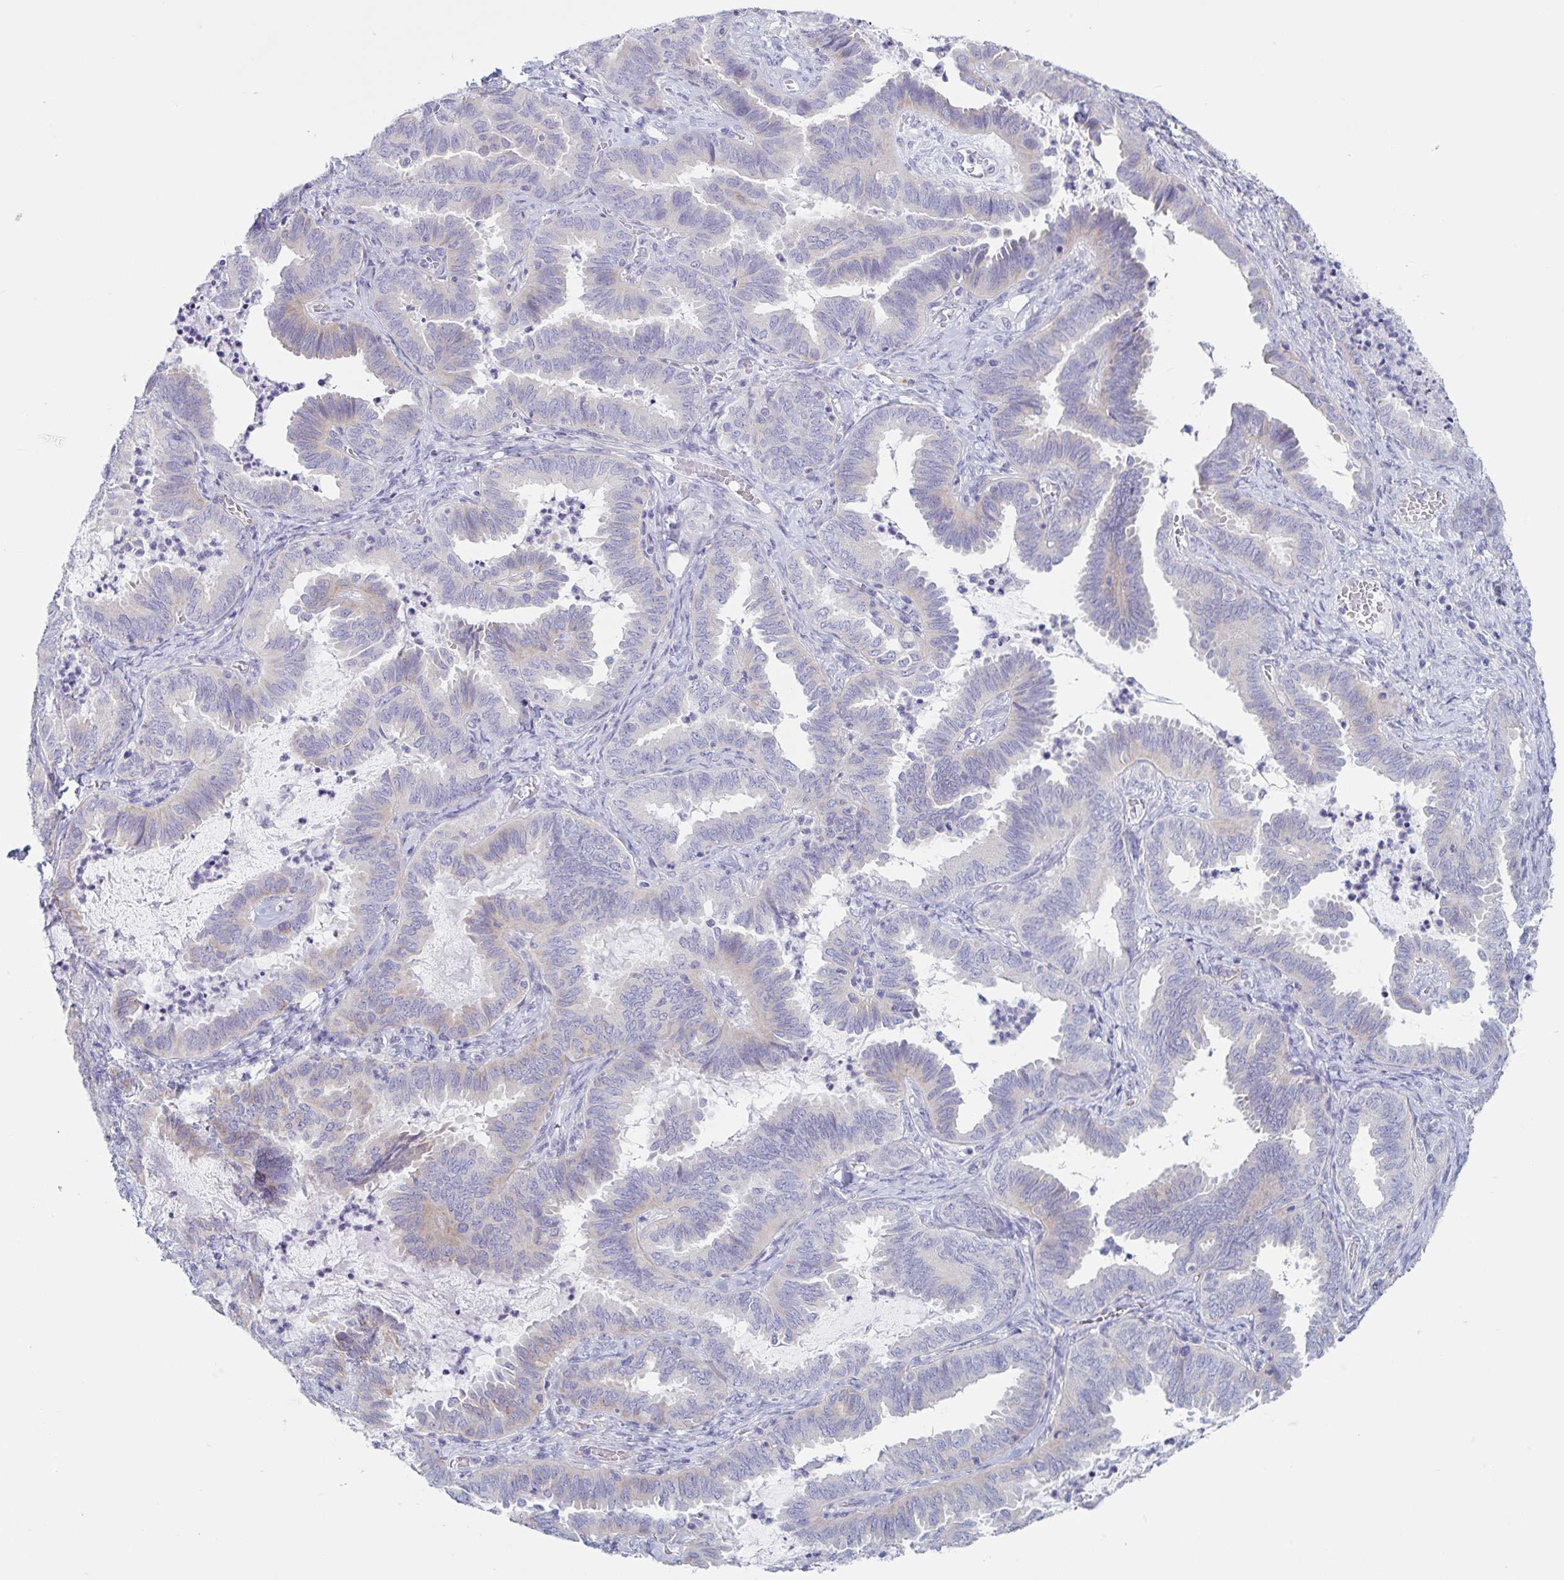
{"staining": {"intensity": "weak", "quantity": "<25%", "location": "cytoplasmic/membranous"}, "tissue": "ovarian cancer", "cell_type": "Tumor cells", "image_type": "cancer", "snomed": [{"axis": "morphology", "description": "Carcinoma, endometroid"}, {"axis": "topography", "description": "Ovary"}], "caption": "Immunohistochemistry photomicrograph of neoplastic tissue: human ovarian endometroid carcinoma stained with DAB shows no significant protein positivity in tumor cells. (Brightfield microscopy of DAB (3,3'-diaminobenzidine) immunohistochemistry (IHC) at high magnification).", "gene": "TNNI2", "patient": {"sex": "female", "age": 70}}